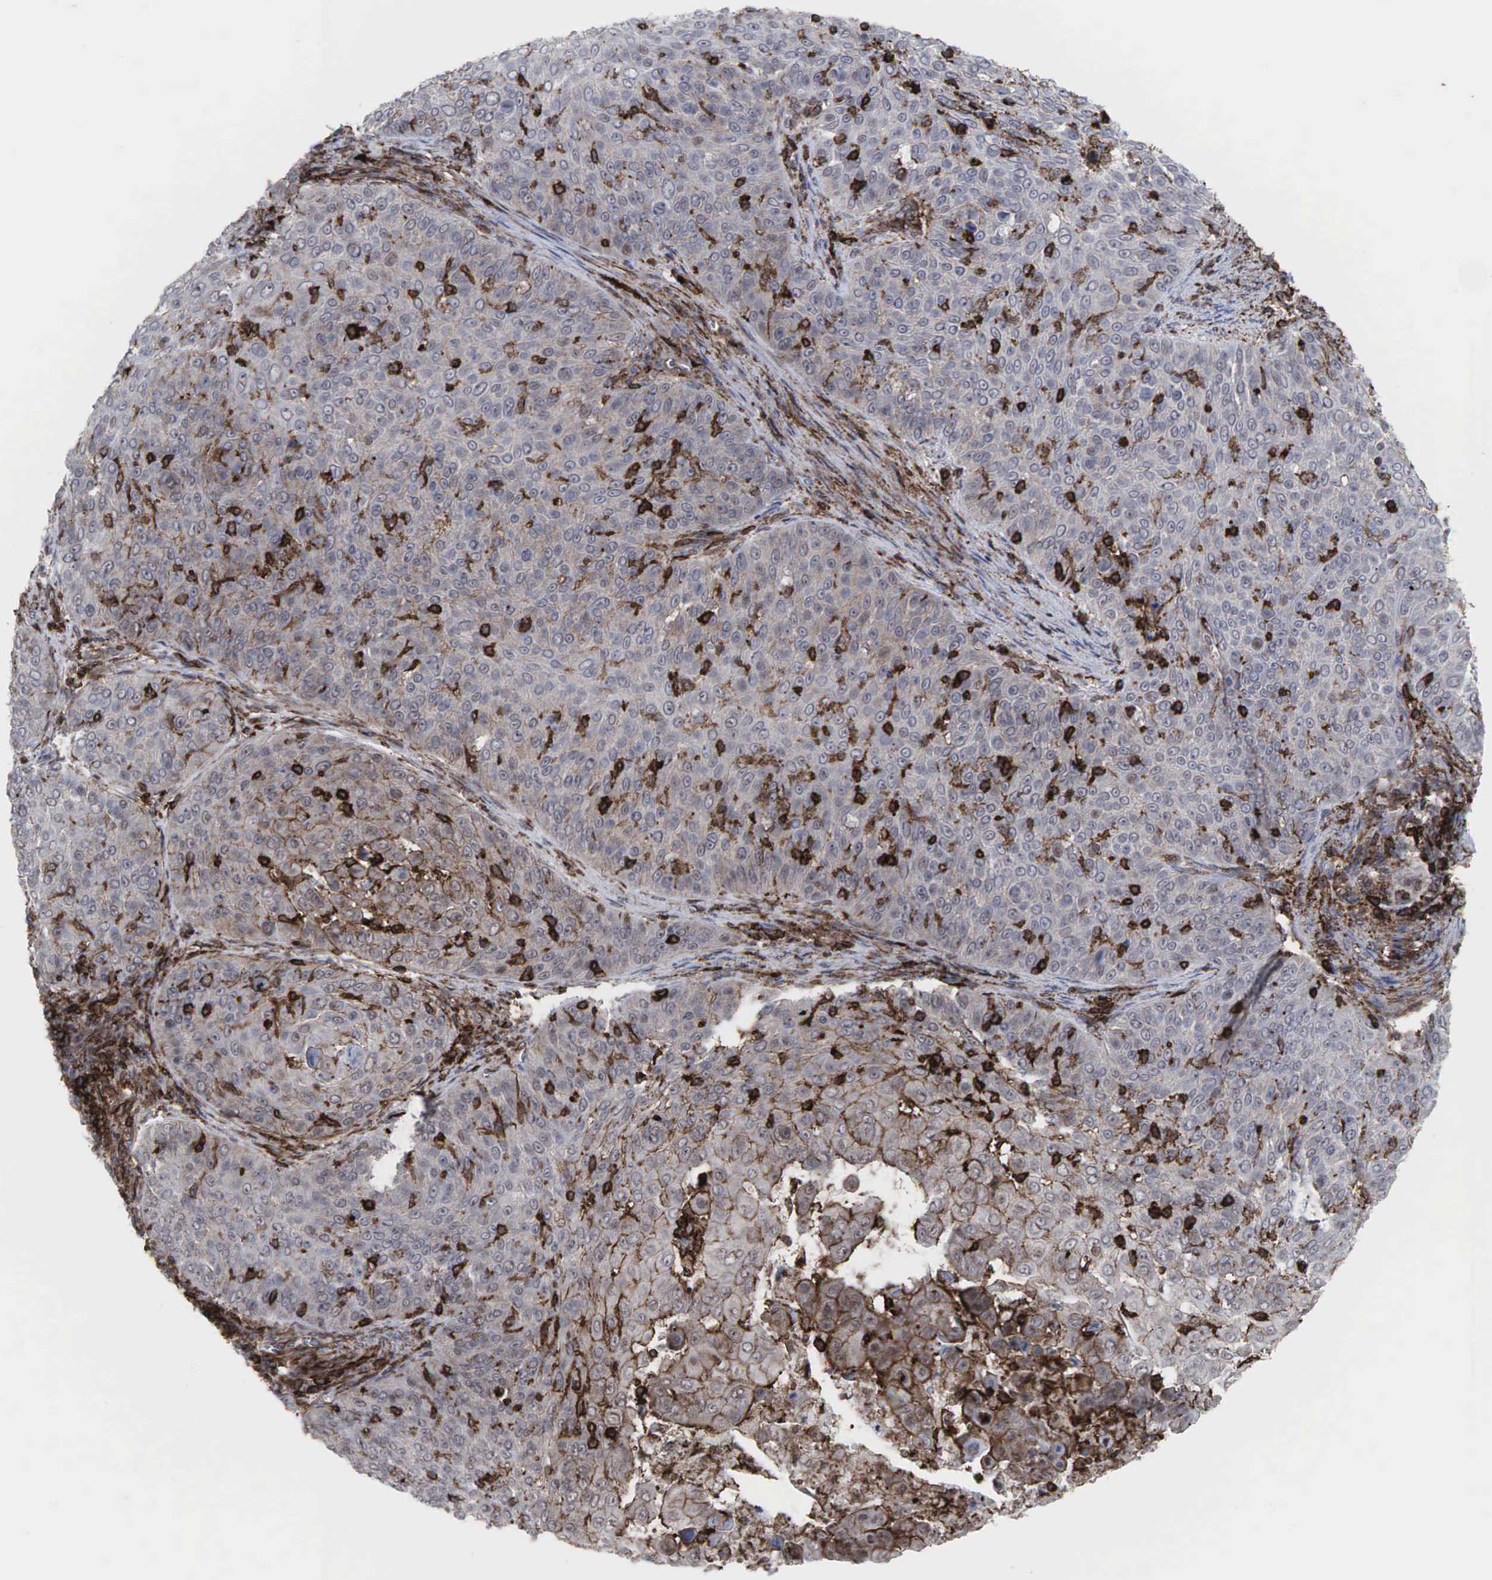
{"staining": {"intensity": "moderate", "quantity": ">75%", "location": "cytoplasmic/membranous"}, "tissue": "skin cancer", "cell_type": "Tumor cells", "image_type": "cancer", "snomed": [{"axis": "morphology", "description": "Squamous cell carcinoma, NOS"}, {"axis": "topography", "description": "Skin"}], "caption": "Skin squamous cell carcinoma stained for a protein reveals moderate cytoplasmic/membranous positivity in tumor cells. (Stains: DAB (3,3'-diaminobenzidine) in brown, nuclei in blue, Microscopy: brightfield microscopy at high magnification).", "gene": "GPRASP1", "patient": {"sex": "male", "age": 82}}